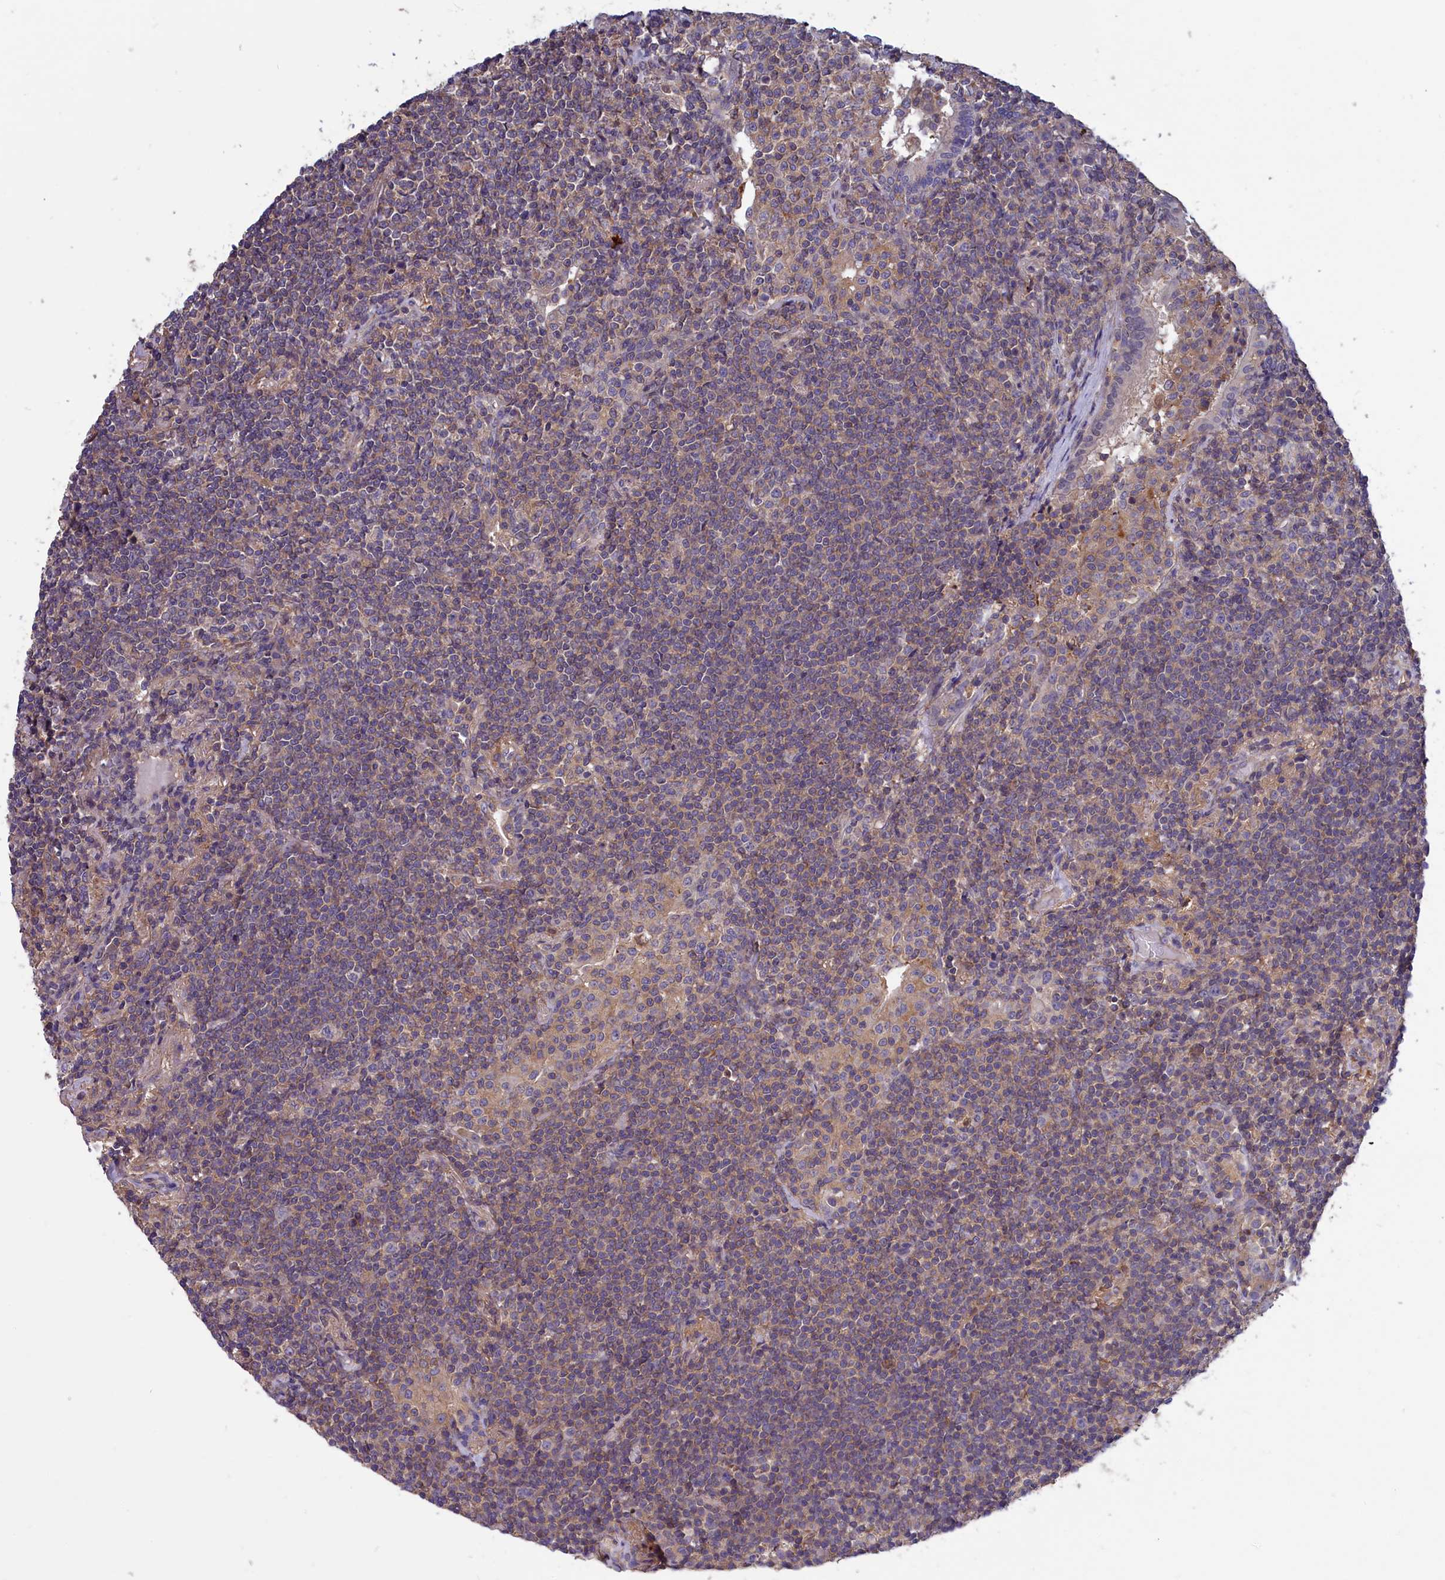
{"staining": {"intensity": "weak", "quantity": "25%-75%", "location": "cytoplasmic/membranous"}, "tissue": "lymphoma", "cell_type": "Tumor cells", "image_type": "cancer", "snomed": [{"axis": "morphology", "description": "Malignant lymphoma, non-Hodgkin's type, Low grade"}, {"axis": "topography", "description": "Lung"}], "caption": "Immunohistochemical staining of malignant lymphoma, non-Hodgkin's type (low-grade) demonstrates low levels of weak cytoplasmic/membranous protein expression in about 25%-75% of tumor cells.", "gene": "AMDHD2", "patient": {"sex": "female", "age": 71}}